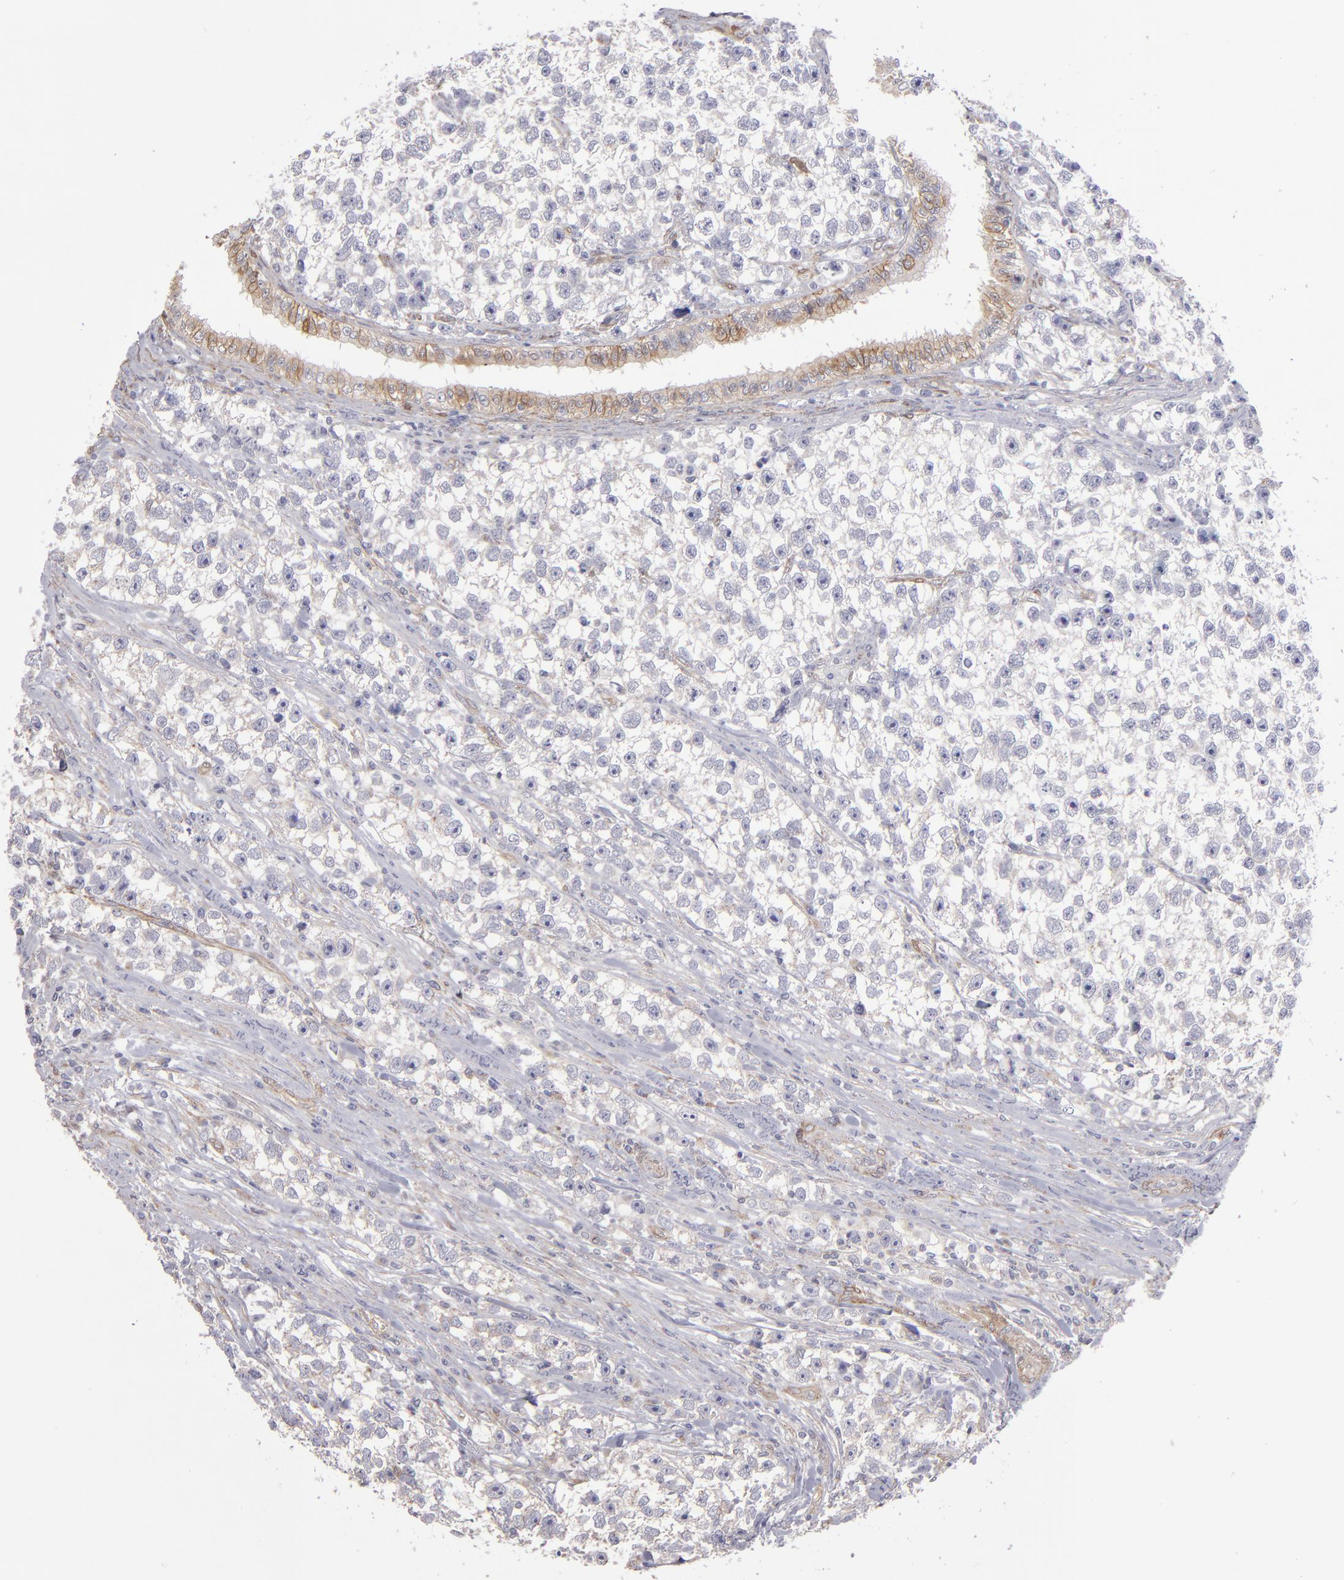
{"staining": {"intensity": "negative", "quantity": "none", "location": "none"}, "tissue": "testis cancer", "cell_type": "Tumor cells", "image_type": "cancer", "snomed": [{"axis": "morphology", "description": "Seminoma, NOS"}, {"axis": "morphology", "description": "Carcinoma, Embryonal, NOS"}, {"axis": "topography", "description": "Testis"}], "caption": "There is no significant positivity in tumor cells of testis cancer (seminoma).", "gene": "NDRG2", "patient": {"sex": "male", "age": 30}}